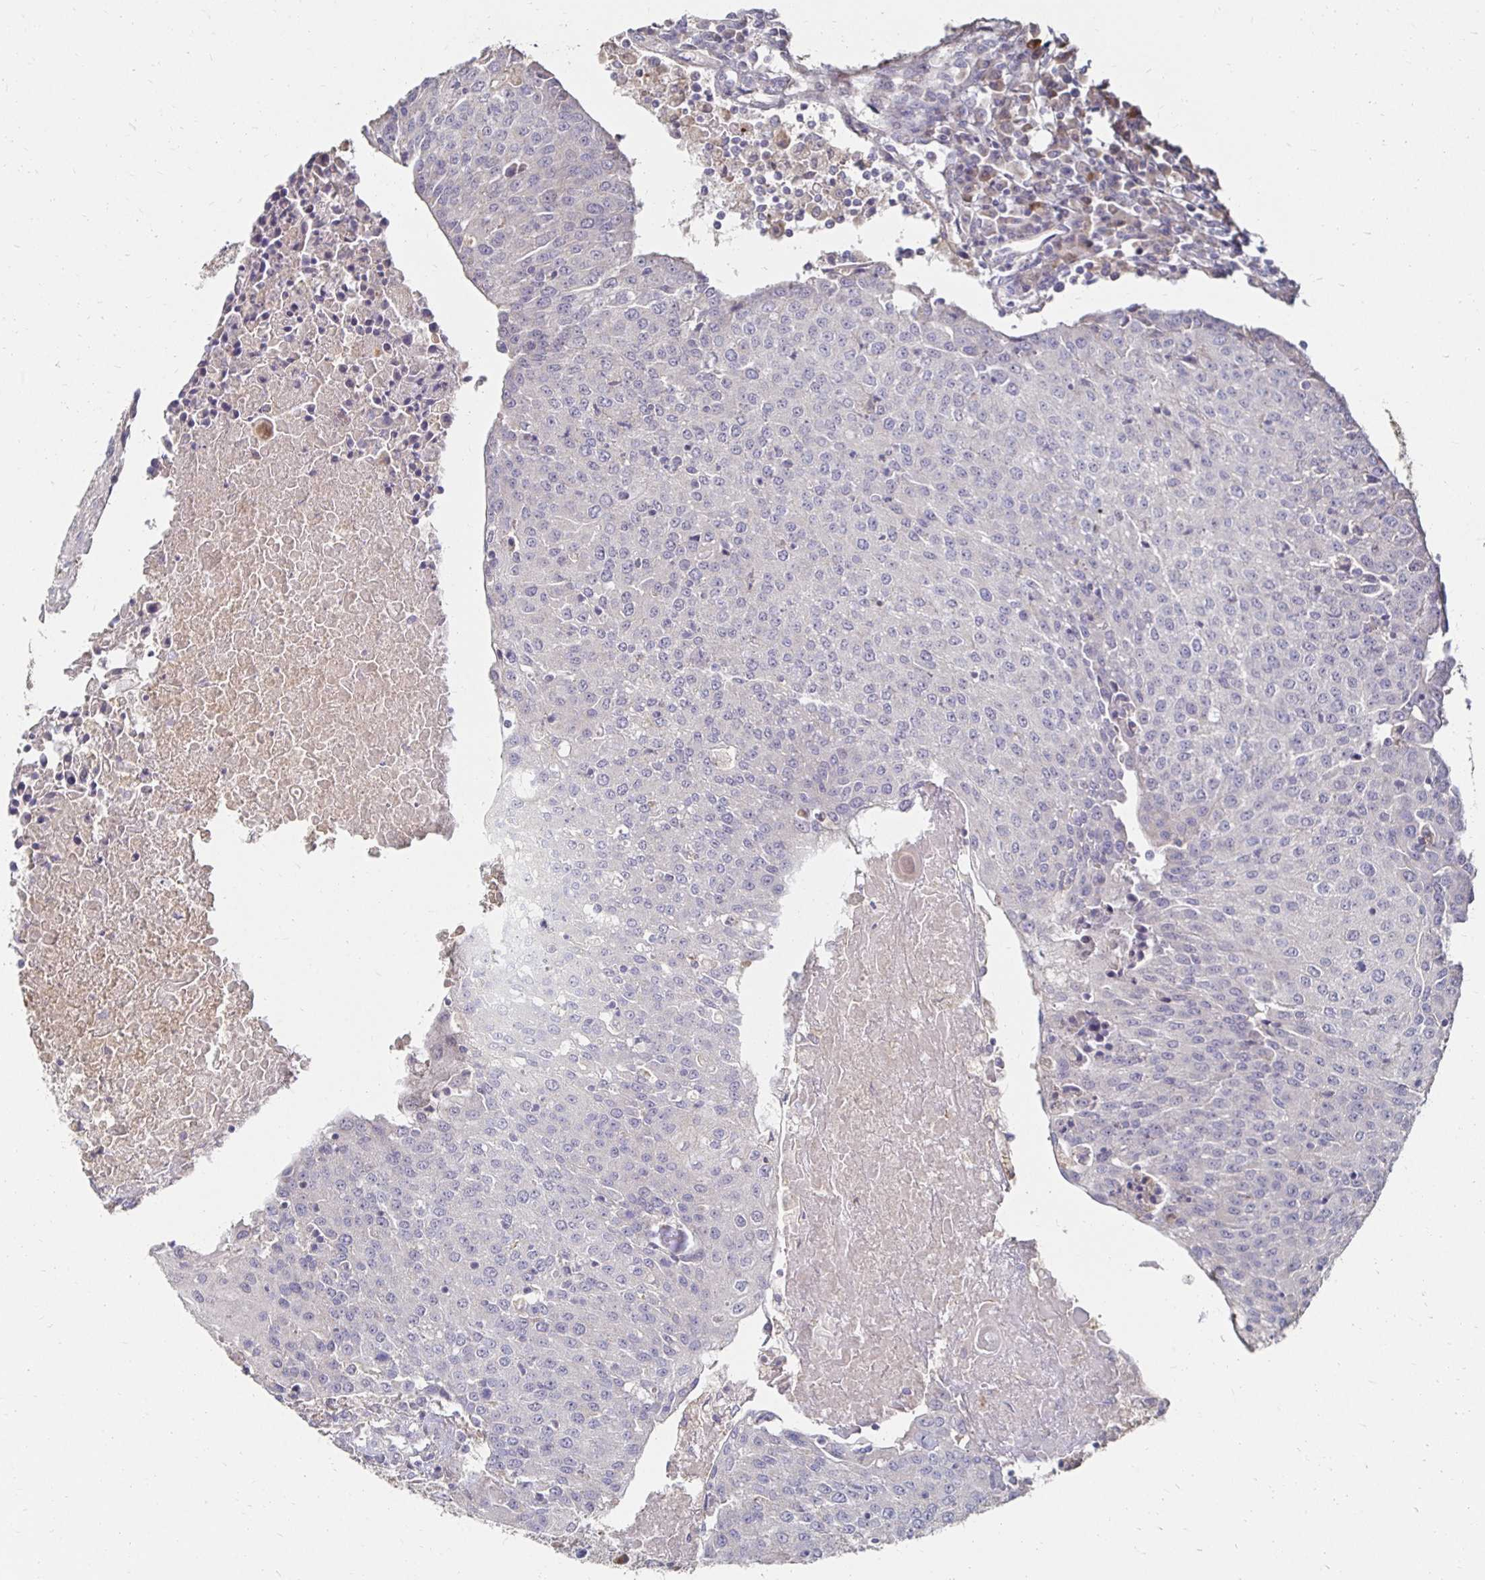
{"staining": {"intensity": "negative", "quantity": "none", "location": "none"}, "tissue": "urothelial cancer", "cell_type": "Tumor cells", "image_type": "cancer", "snomed": [{"axis": "morphology", "description": "Urothelial carcinoma, High grade"}, {"axis": "topography", "description": "Urinary bladder"}], "caption": "Urothelial carcinoma (high-grade) stained for a protein using immunohistochemistry (IHC) exhibits no positivity tumor cells.", "gene": "ZNF727", "patient": {"sex": "female", "age": 85}}